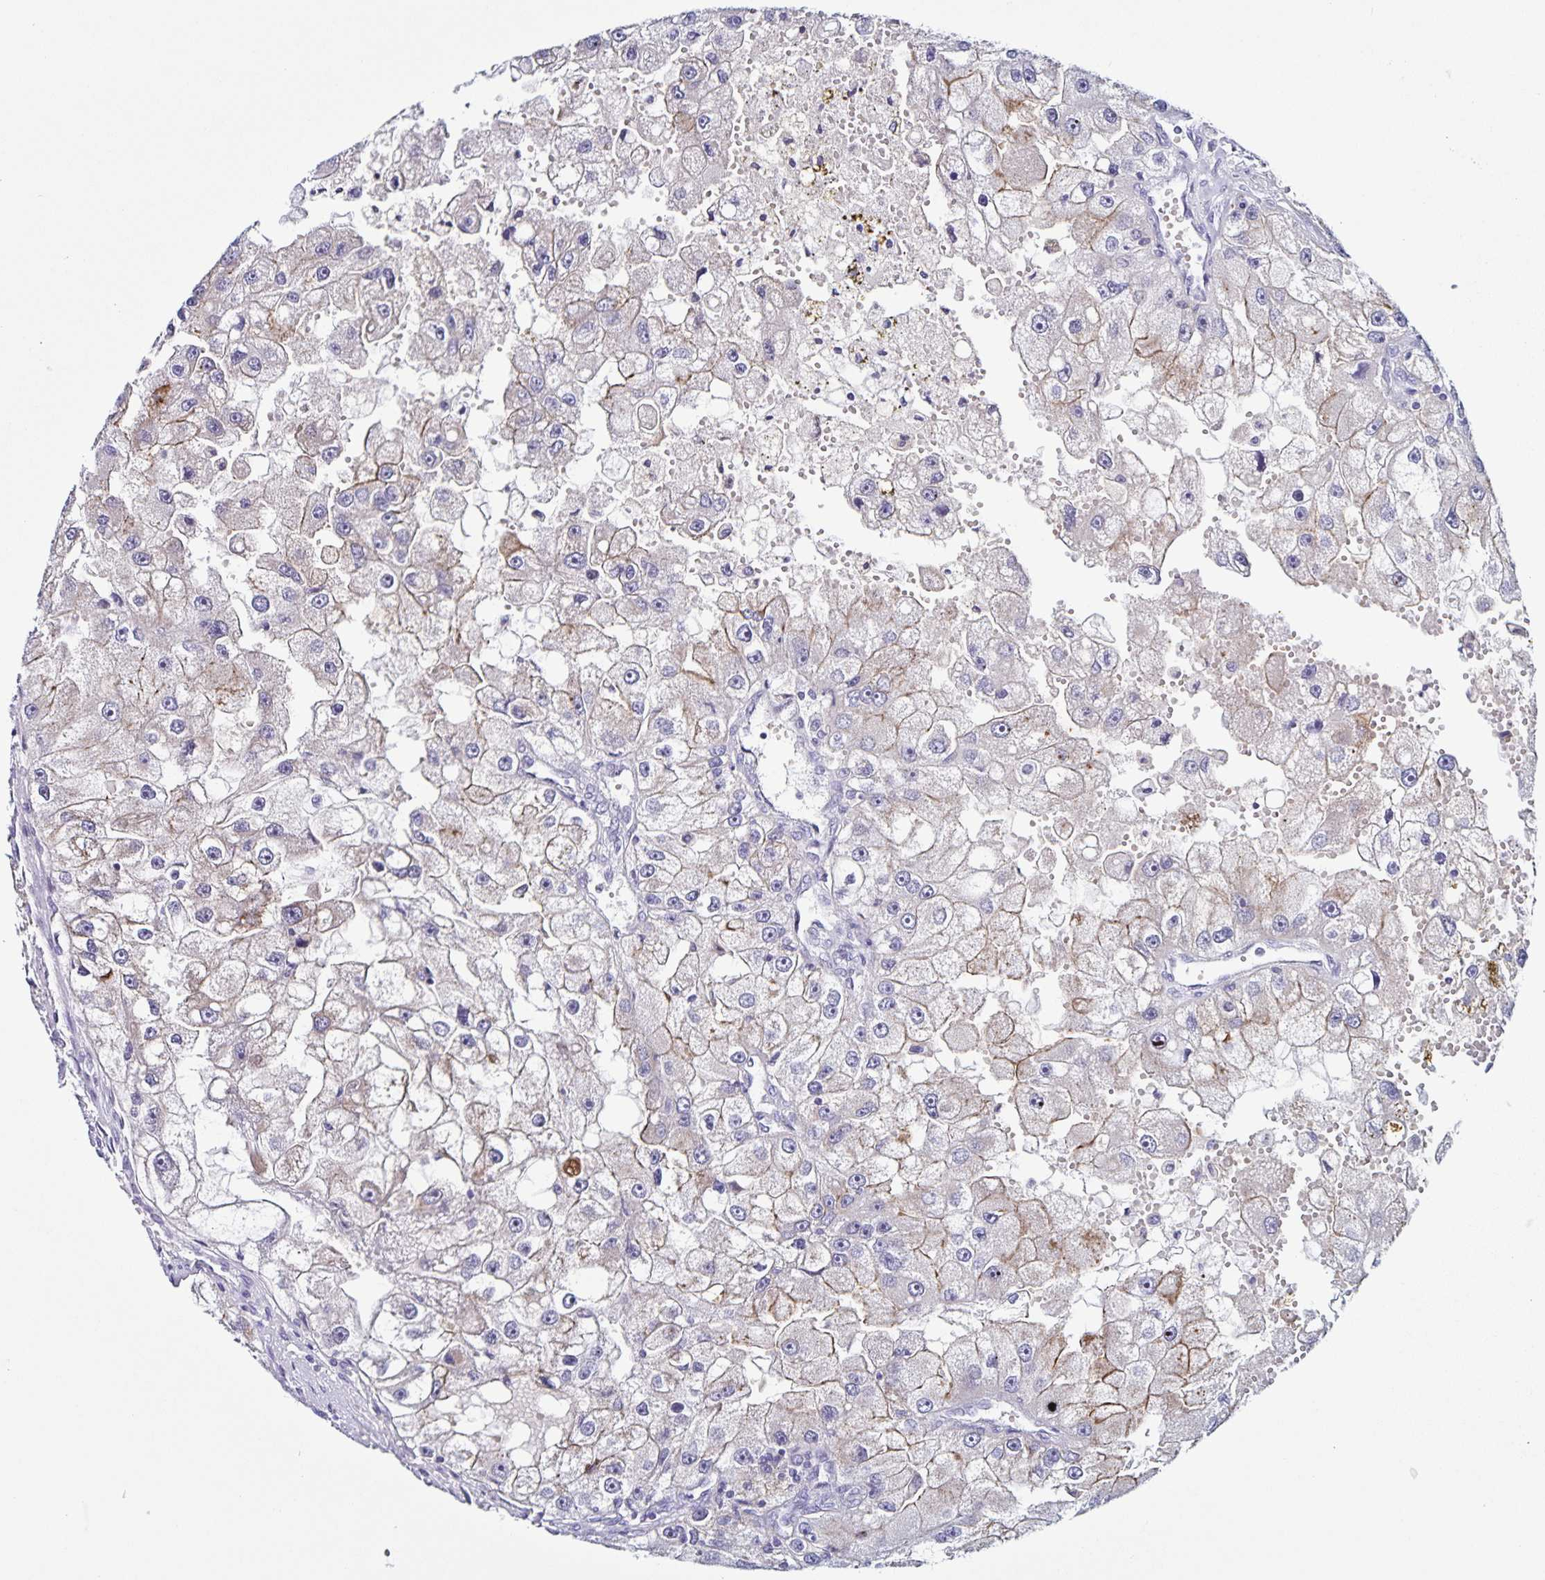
{"staining": {"intensity": "weak", "quantity": "25%-75%", "location": "cytoplasmic/membranous"}, "tissue": "renal cancer", "cell_type": "Tumor cells", "image_type": "cancer", "snomed": [{"axis": "morphology", "description": "Adenocarcinoma, NOS"}, {"axis": "topography", "description": "Kidney"}], "caption": "Renal adenocarcinoma was stained to show a protein in brown. There is low levels of weak cytoplasmic/membranous positivity in about 25%-75% of tumor cells.", "gene": "STPG4", "patient": {"sex": "male", "age": 63}}